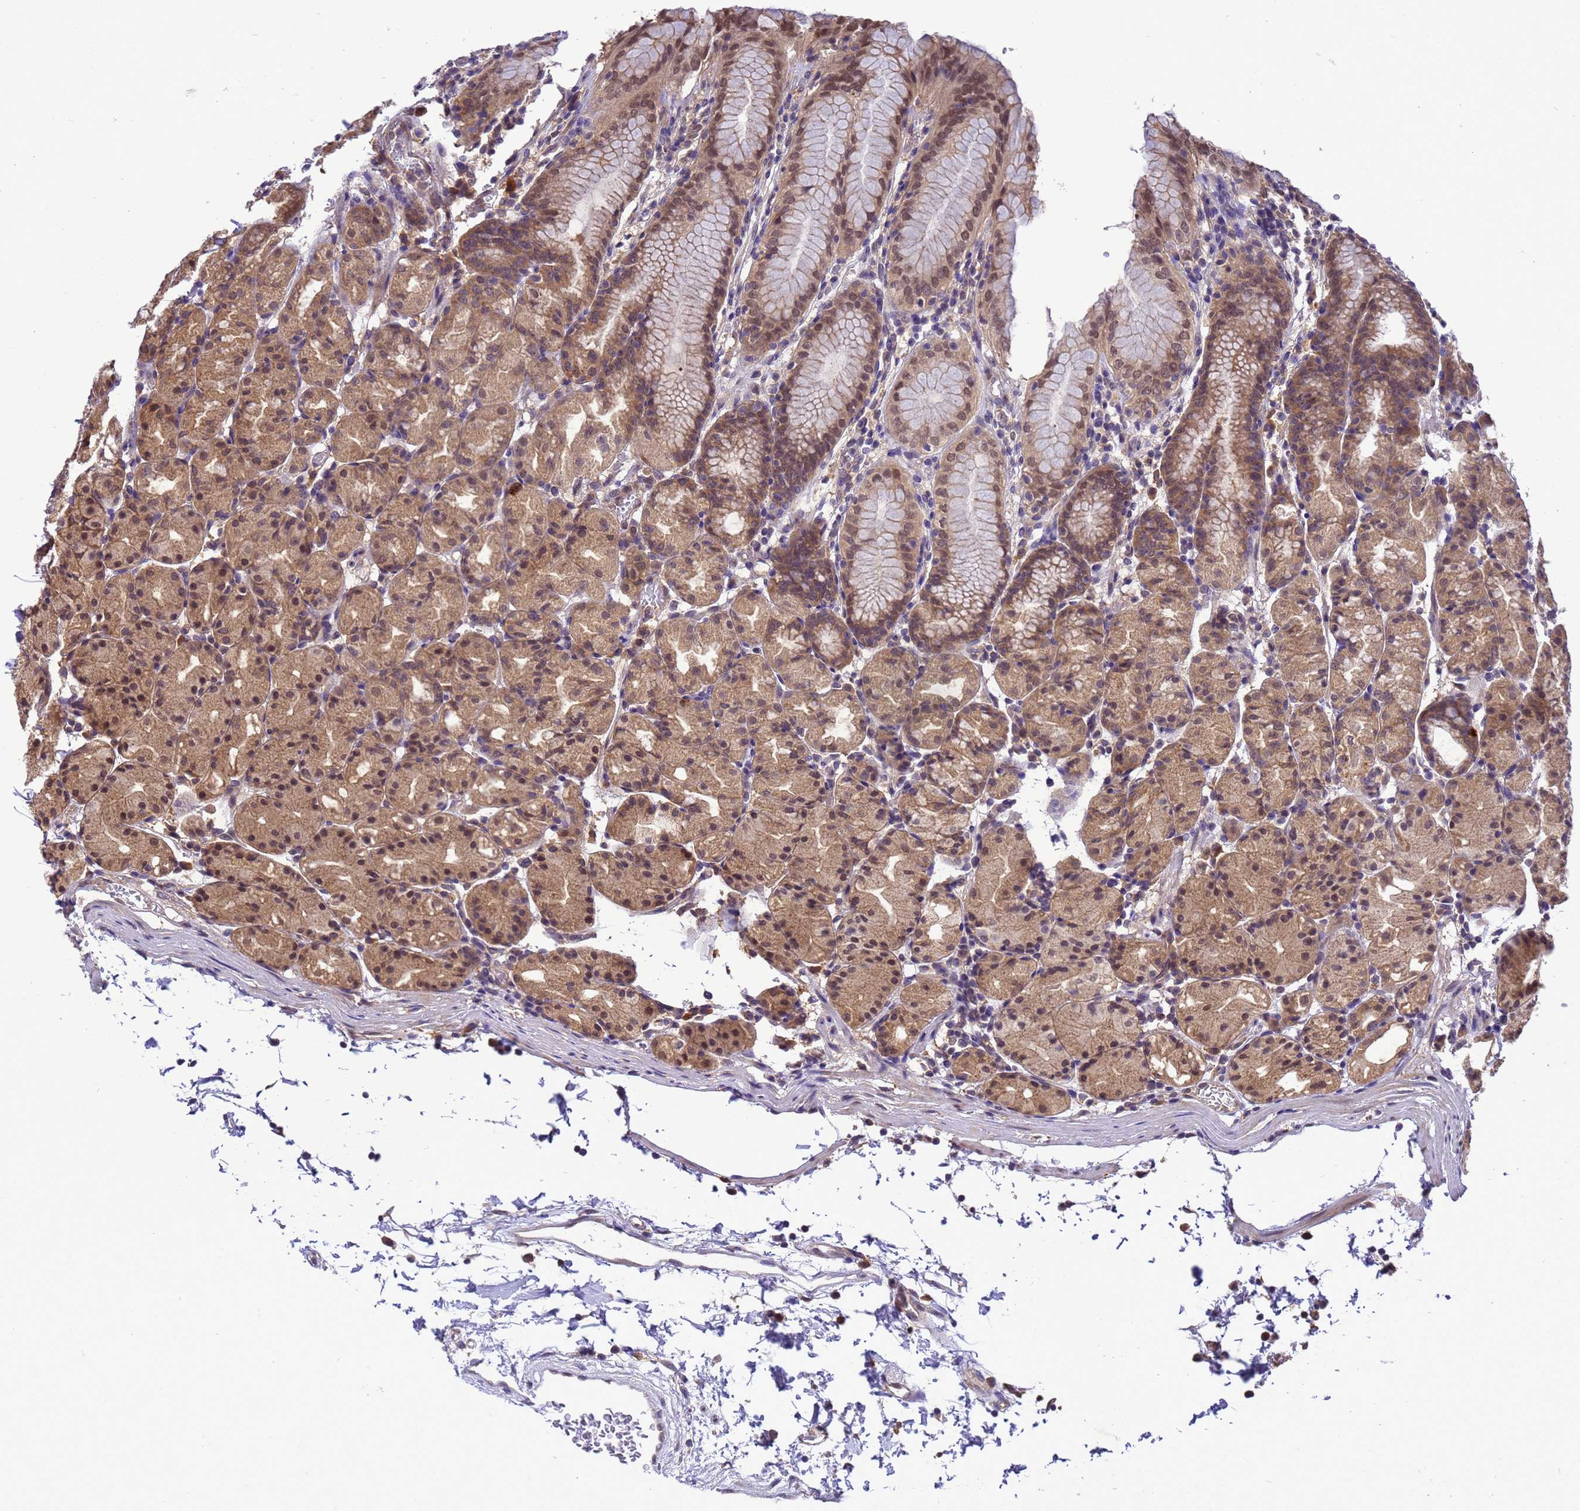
{"staining": {"intensity": "moderate", "quantity": ">75%", "location": "cytoplasmic/membranous,nuclear"}, "tissue": "stomach", "cell_type": "Glandular cells", "image_type": "normal", "snomed": [{"axis": "morphology", "description": "Normal tissue, NOS"}, {"axis": "topography", "description": "Stomach, upper"}], "caption": "Immunohistochemical staining of normal stomach shows >75% levels of moderate cytoplasmic/membranous,nuclear protein expression in approximately >75% of glandular cells.", "gene": "ZFP69B", "patient": {"sex": "male", "age": 48}}